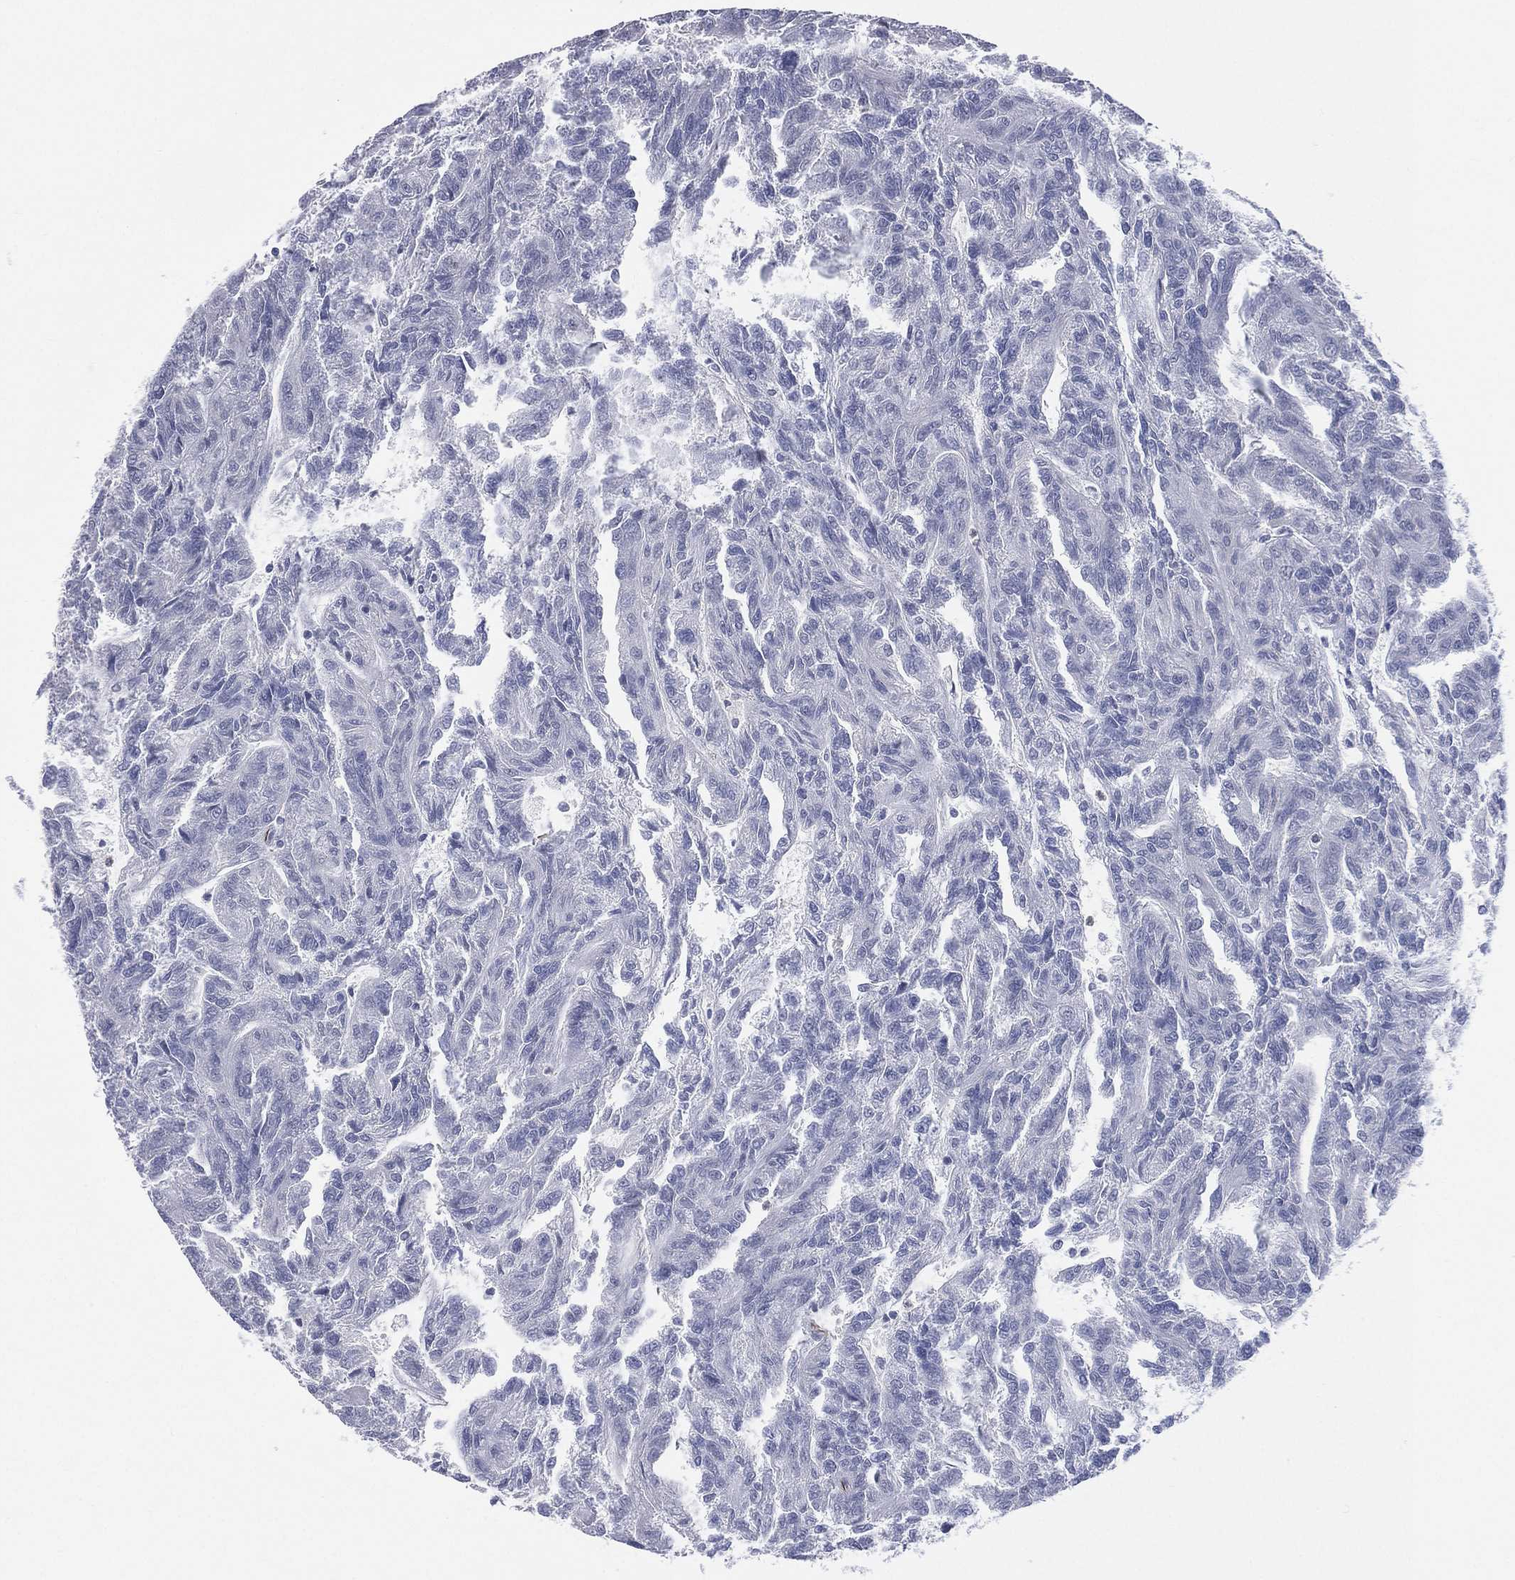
{"staining": {"intensity": "negative", "quantity": "none", "location": "none"}, "tissue": "renal cancer", "cell_type": "Tumor cells", "image_type": "cancer", "snomed": [{"axis": "morphology", "description": "Adenocarcinoma, NOS"}, {"axis": "topography", "description": "Kidney"}], "caption": "High power microscopy image of an immunohistochemistry photomicrograph of renal adenocarcinoma, revealing no significant positivity in tumor cells. Brightfield microscopy of immunohistochemistry stained with DAB (brown) and hematoxylin (blue), captured at high magnification.", "gene": "AKAP3", "patient": {"sex": "male", "age": 79}}